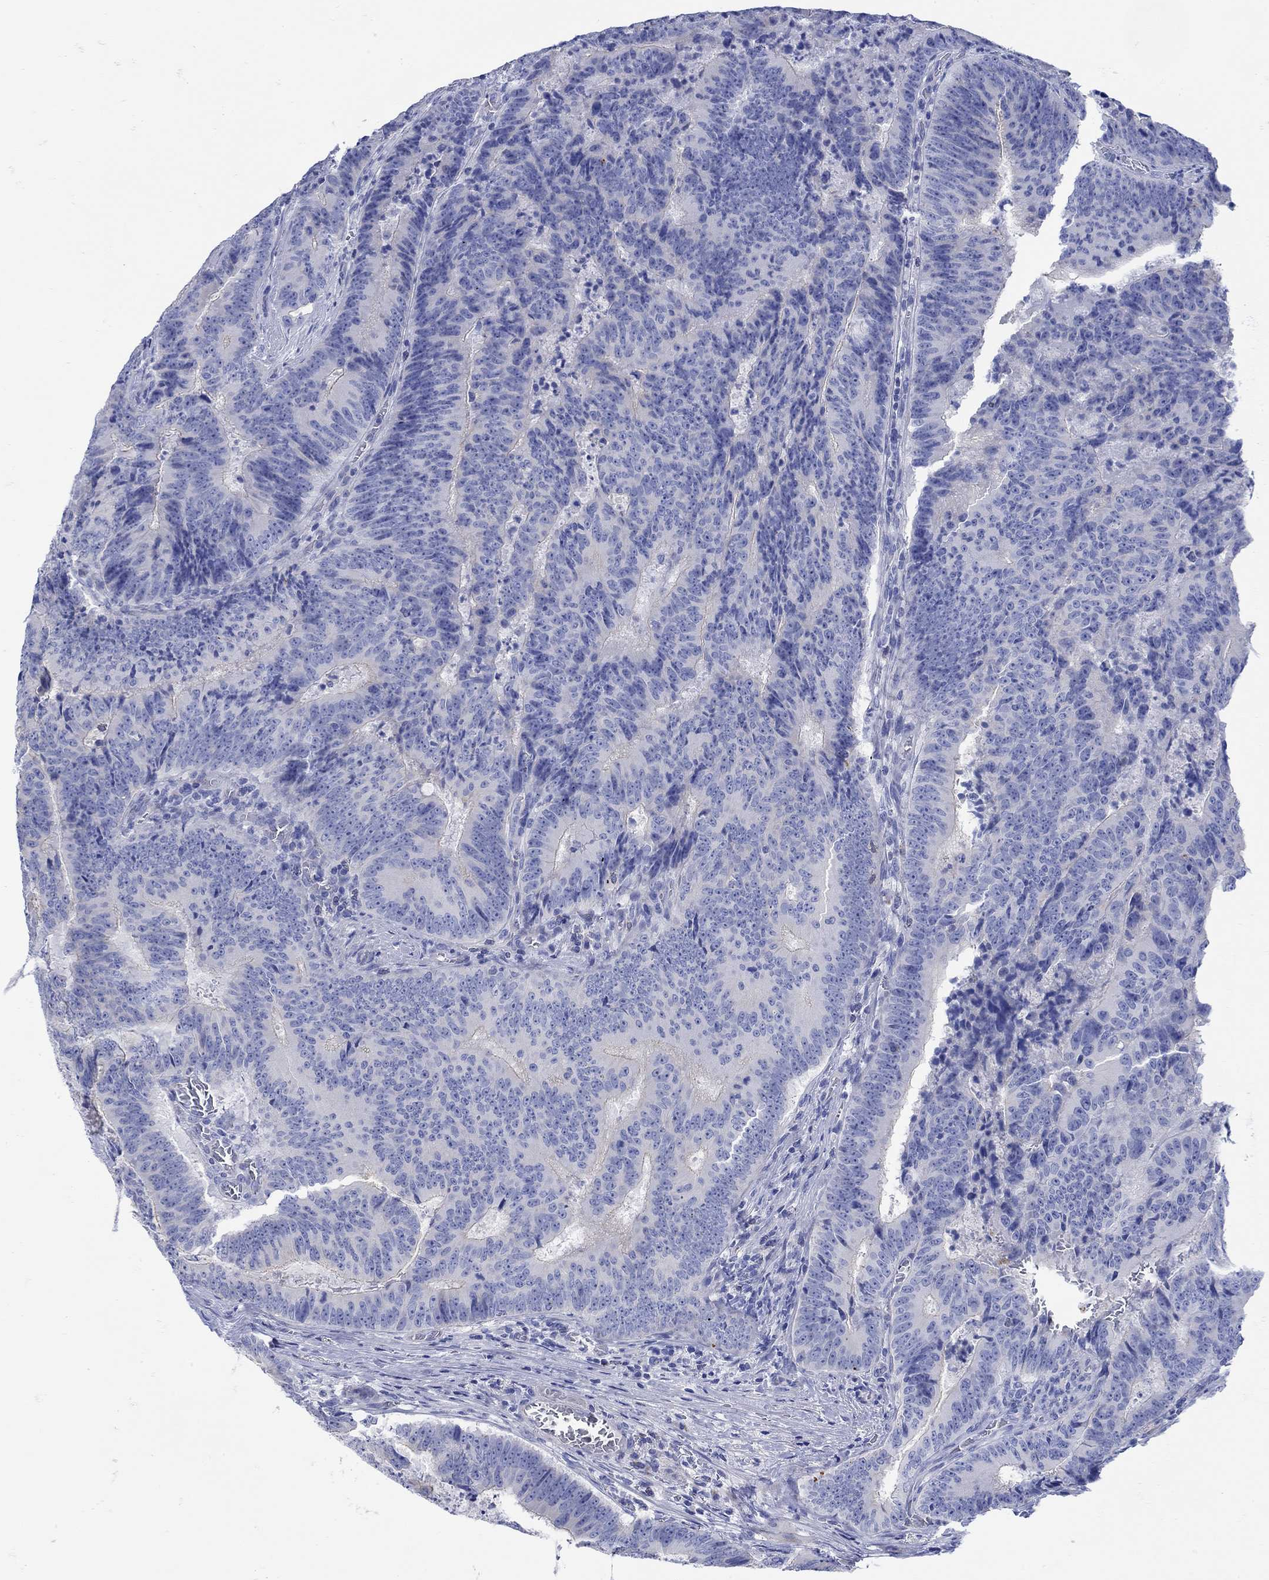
{"staining": {"intensity": "negative", "quantity": "none", "location": "none"}, "tissue": "colorectal cancer", "cell_type": "Tumor cells", "image_type": "cancer", "snomed": [{"axis": "morphology", "description": "Adenocarcinoma, NOS"}, {"axis": "topography", "description": "Colon"}], "caption": "Immunohistochemistry (IHC) of human adenocarcinoma (colorectal) reveals no staining in tumor cells.", "gene": "ANKMY1", "patient": {"sex": "female", "age": 82}}